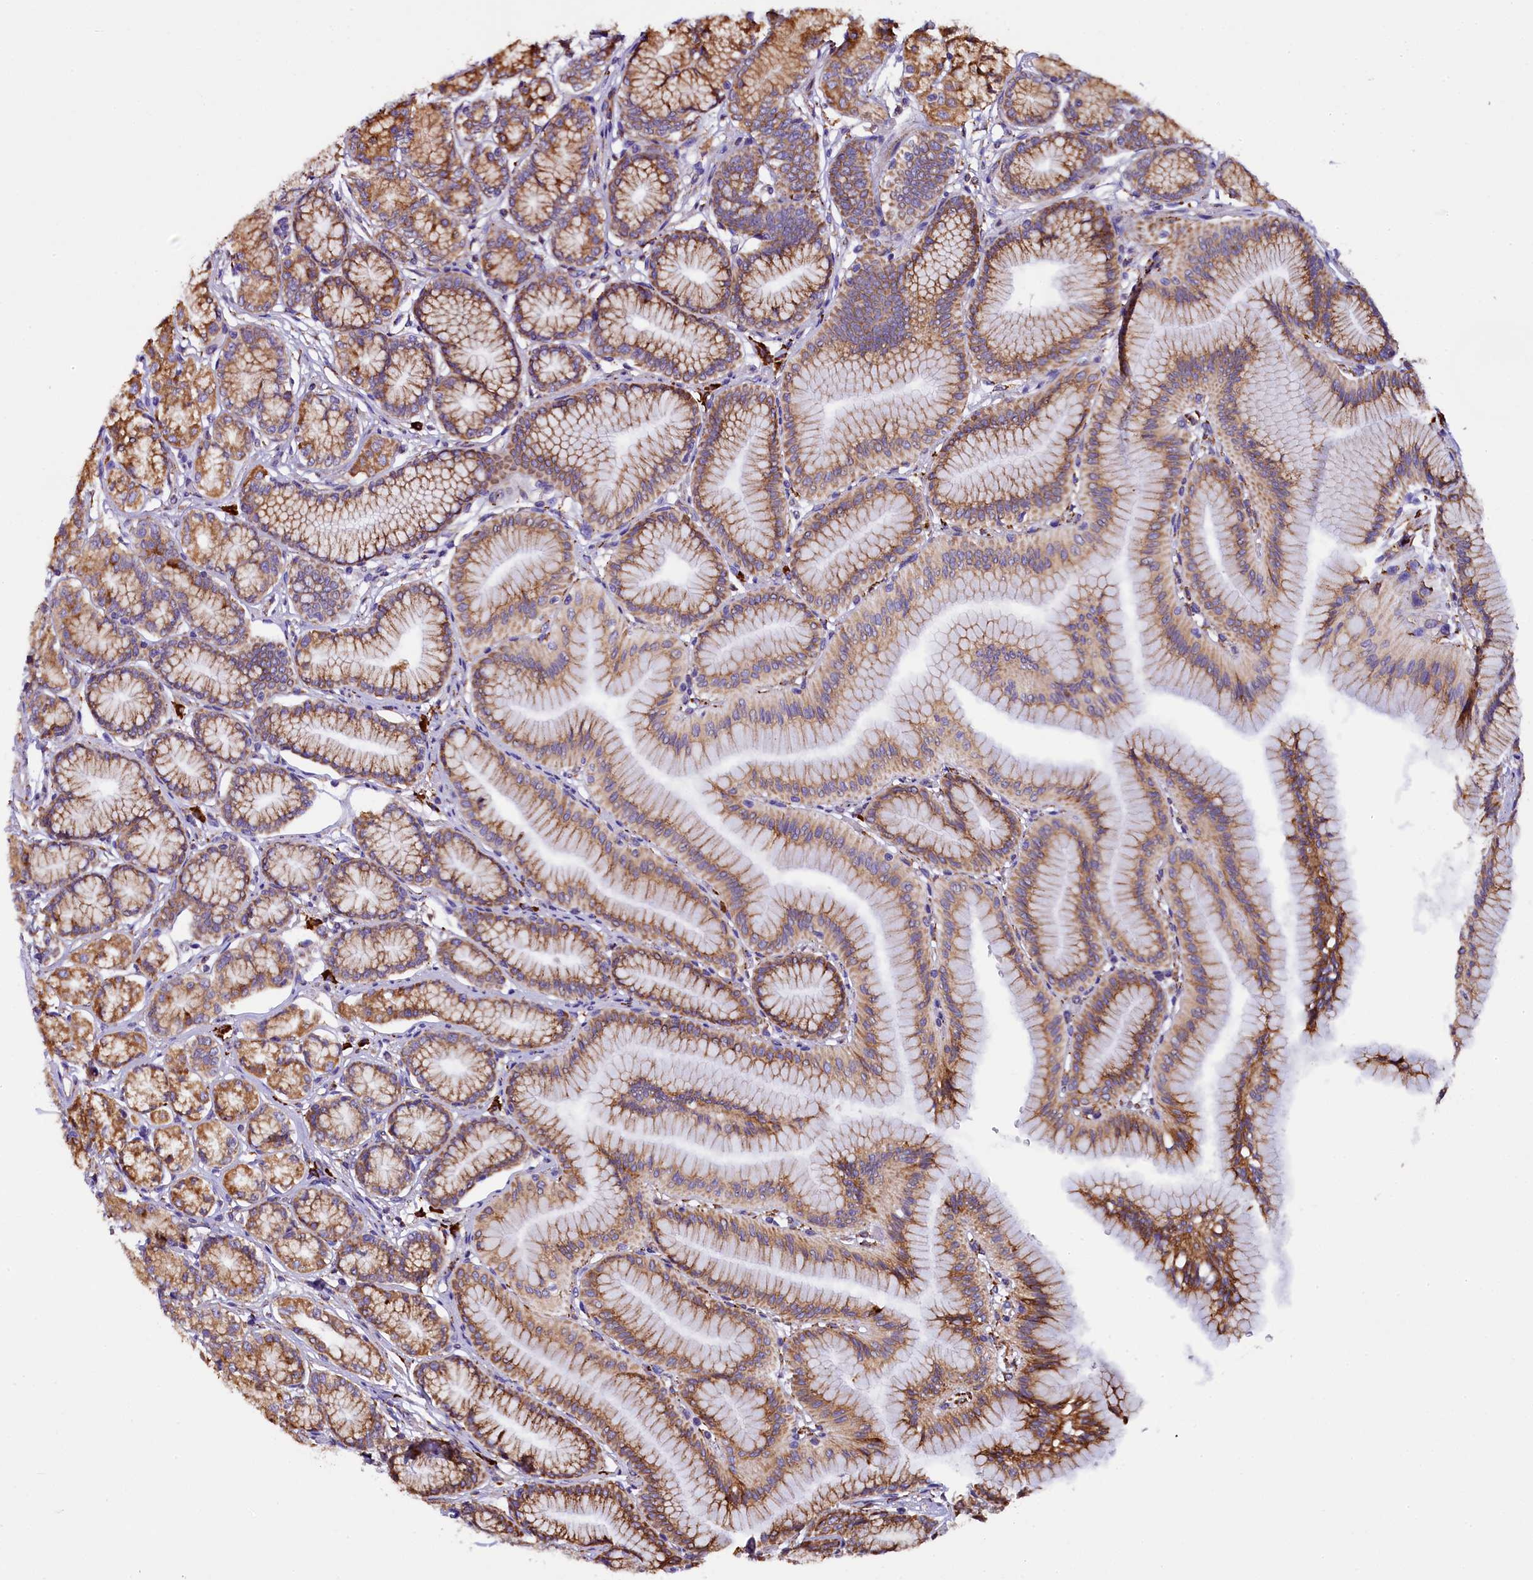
{"staining": {"intensity": "moderate", "quantity": ">75%", "location": "cytoplasmic/membranous"}, "tissue": "stomach", "cell_type": "Glandular cells", "image_type": "normal", "snomed": [{"axis": "morphology", "description": "Normal tissue, NOS"}, {"axis": "morphology", "description": "Adenocarcinoma, NOS"}, {"axis": "morphology", "description": "Adenocarcinoma, High grade"}, {"axis": "topography", "description": "Stomach, upper"}, {"axis": "topography", "description": "Stomach"}], "caption": "A medium amount of moderate cytoplasmic/membranous positivity is seen in about >75% of glandular cells in unremarkable stomach.", "gene": "CAPS2", "patient": {"sex": "female", "age": 65}}